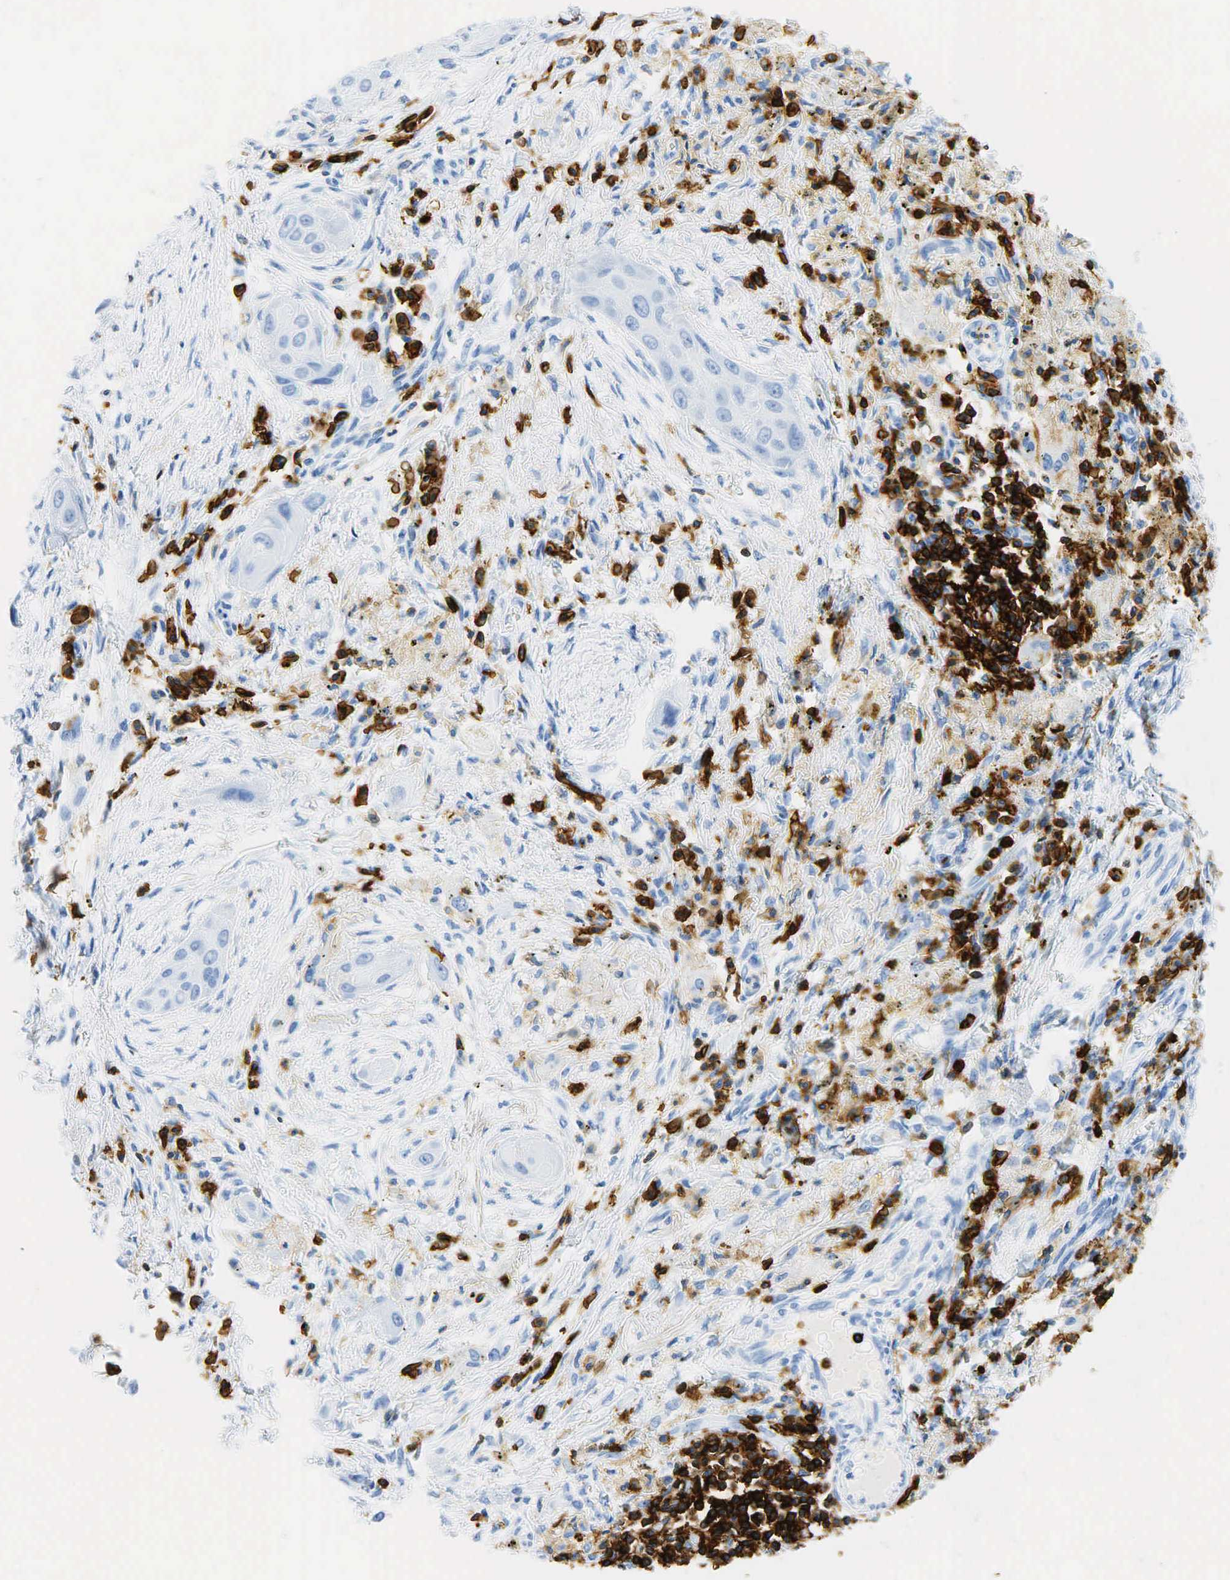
{"staining": {"intensity": "negative", "quantity": "none", "location": "none"}, "tissue": "lung cancer", "cell_type": "Tumor cells", "image_type": "cancer", "snomed": [{"axis": "morphology", "description": "Squamous cell carcinoma, NOS"}, {"axis": "topography", "description": "Lung"}], "caption": "A micrograph of lung cancer stained for a protein reveals no brown staining in tumor cells.", "gene": "PTPRC", "patient": {"sex": "male", "age": 71}}